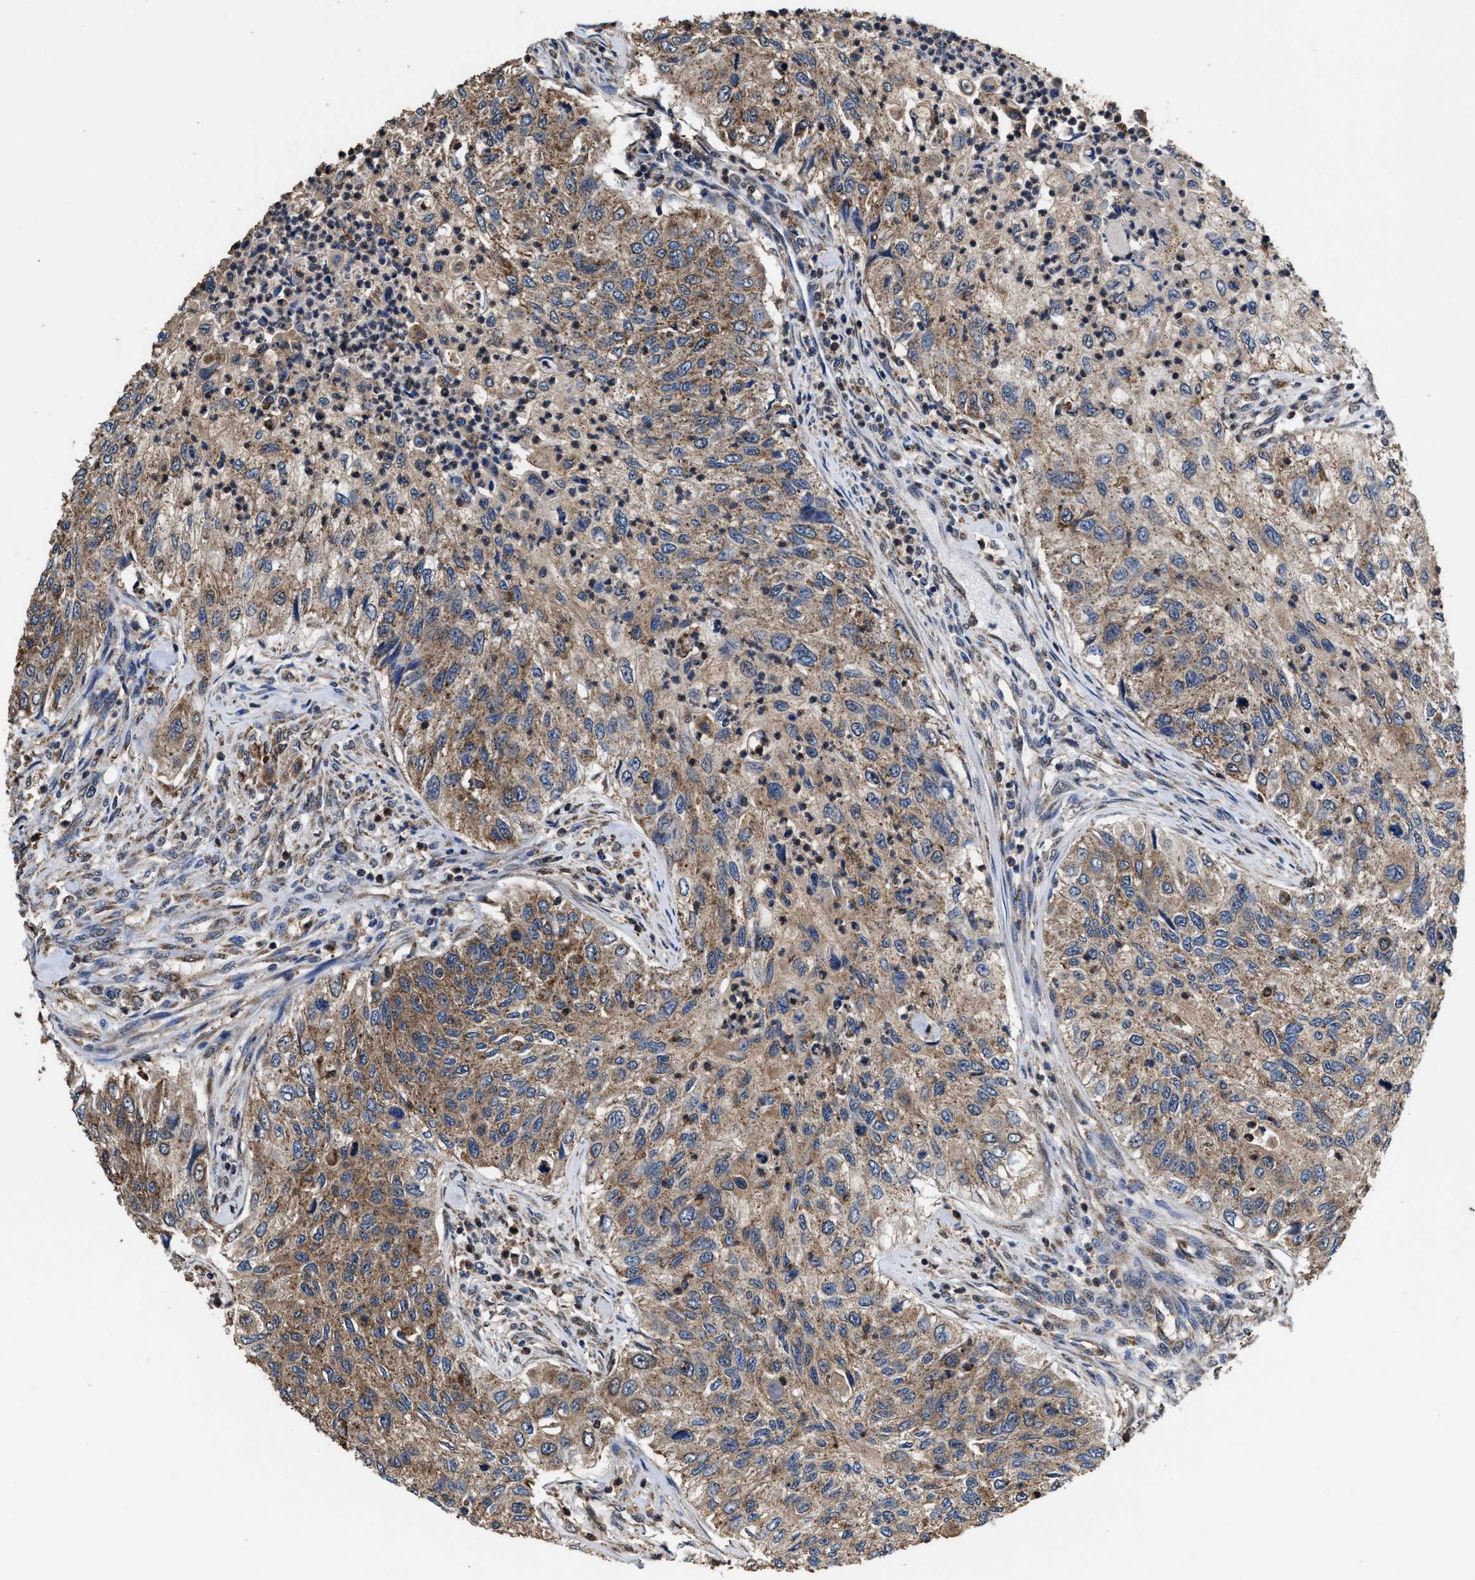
{"staining": {"intensity": "moderate", "quantity": ">75%", "location": "cytoplasmic/membranous"}, "tissue": "urothelial cancer", "cell_type": "Tumor cells", "image_type": "cancer", "snomed": [{"axis": "morphology", "description": "Urothelial carcinoma, High grade"}, {"axis": "topography", "description": "Urinary bladder"}], "caption": "Urothelial cancer was stained to show a protein in brown. There is medium levels of moderate cytoplasmic/membranous positivity in about >75% of tumor cells.", "gene": "ACLY", "patient": {"sex": "female", "age": 60}}